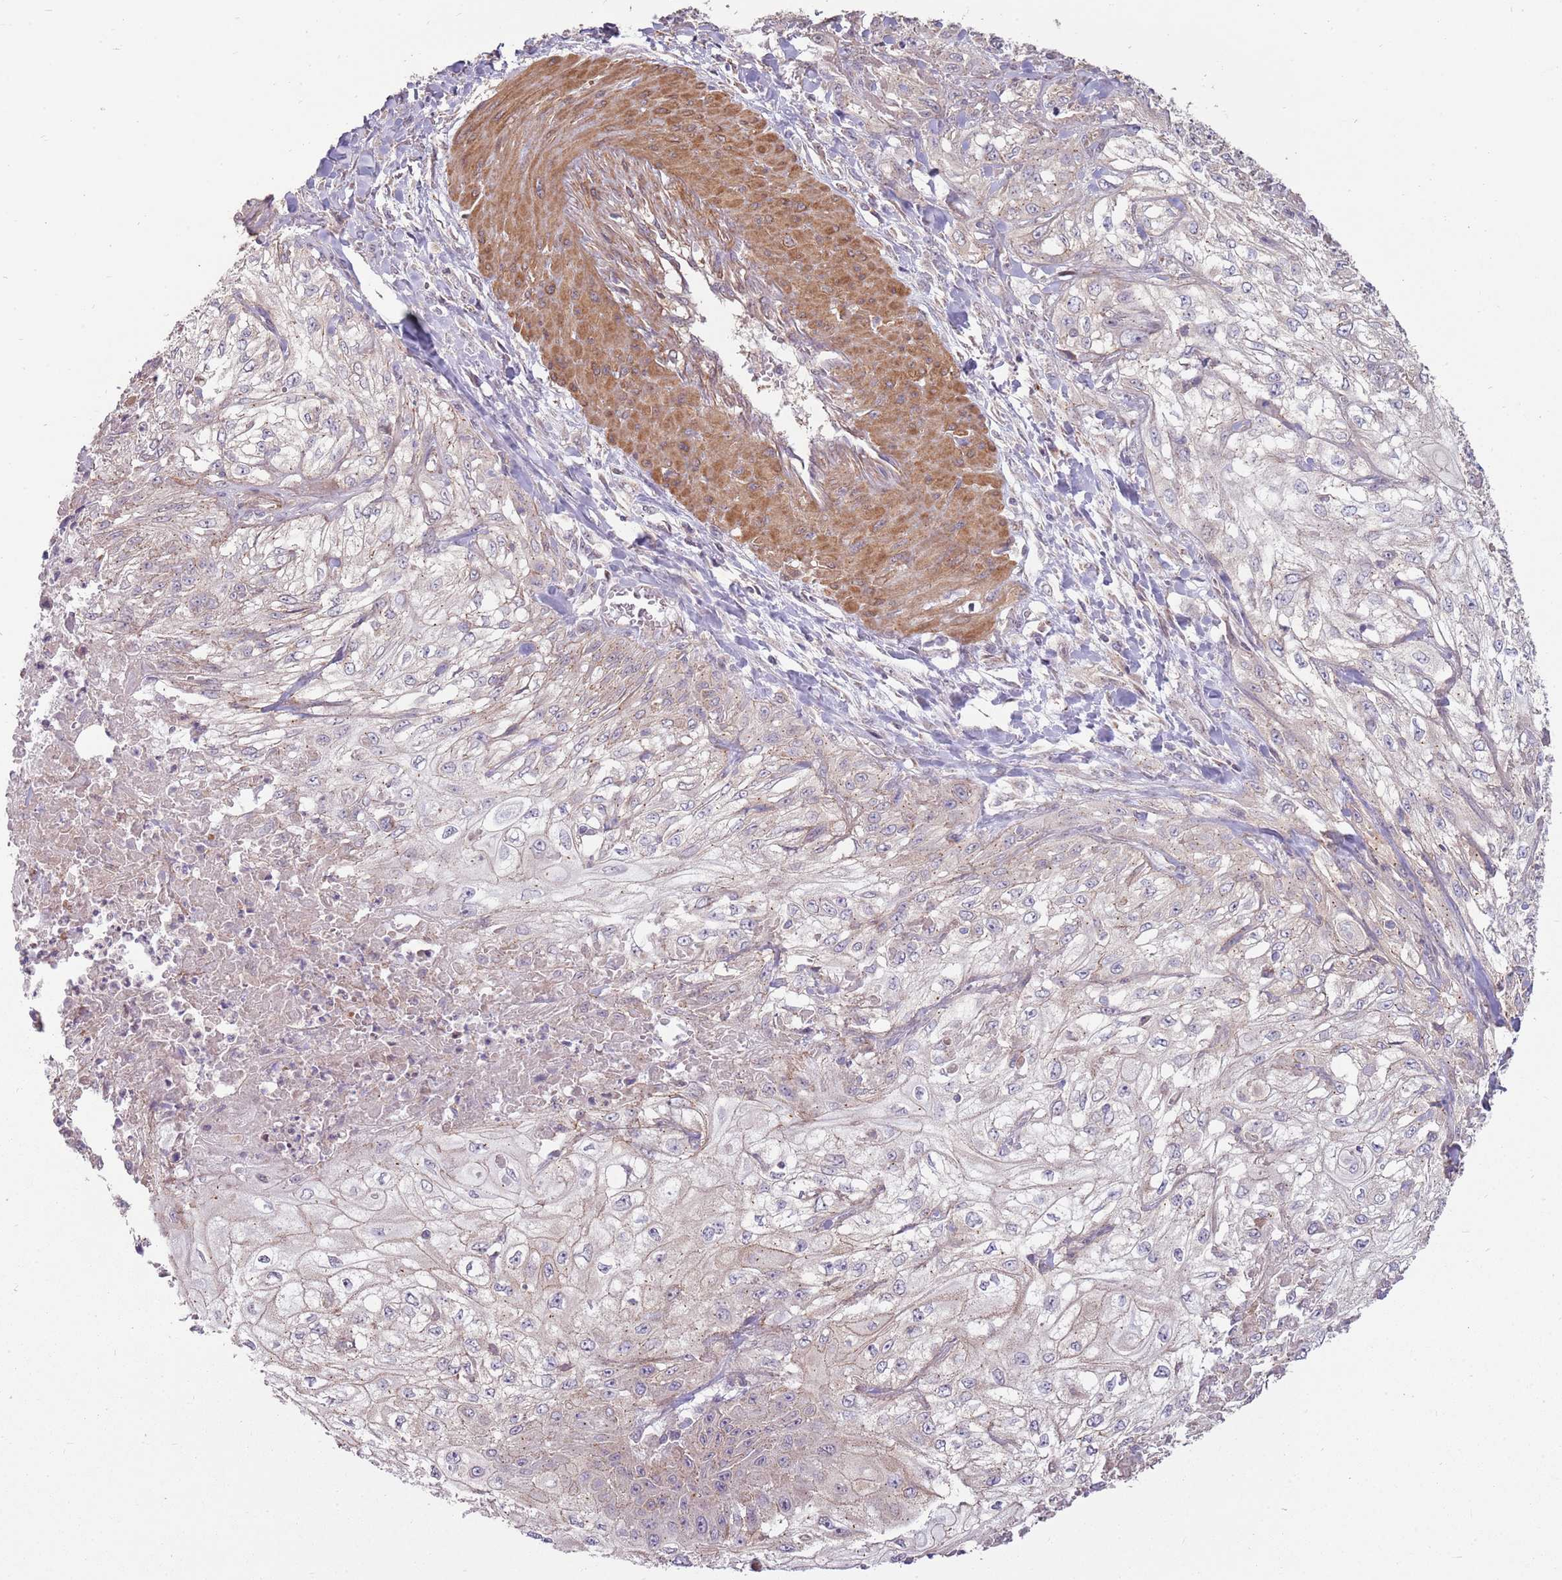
{"staining": {"intensity": "negative", "quantity": "none", "location": "none"}, "tissue": "skin cancer", "cell_type": "Tumor cells", "image_type": "cancer", "snomed": [{"axis": "morphology", "description": "Squamous cell carcinoma, NOS"}, {"axis": "morphology", "description": "Squamous cell carcinoma, metastatic, NOS"}, {"axis": "topography", "description": "Skin"}, {"axis": "topography", "description": "Lymph node"}], "caption": "Protein analysis of skin cancer shows no significant expression in tumor cells.", "gene": "SPATA31D1", "patient": {"sex": "male", "age": 75}}